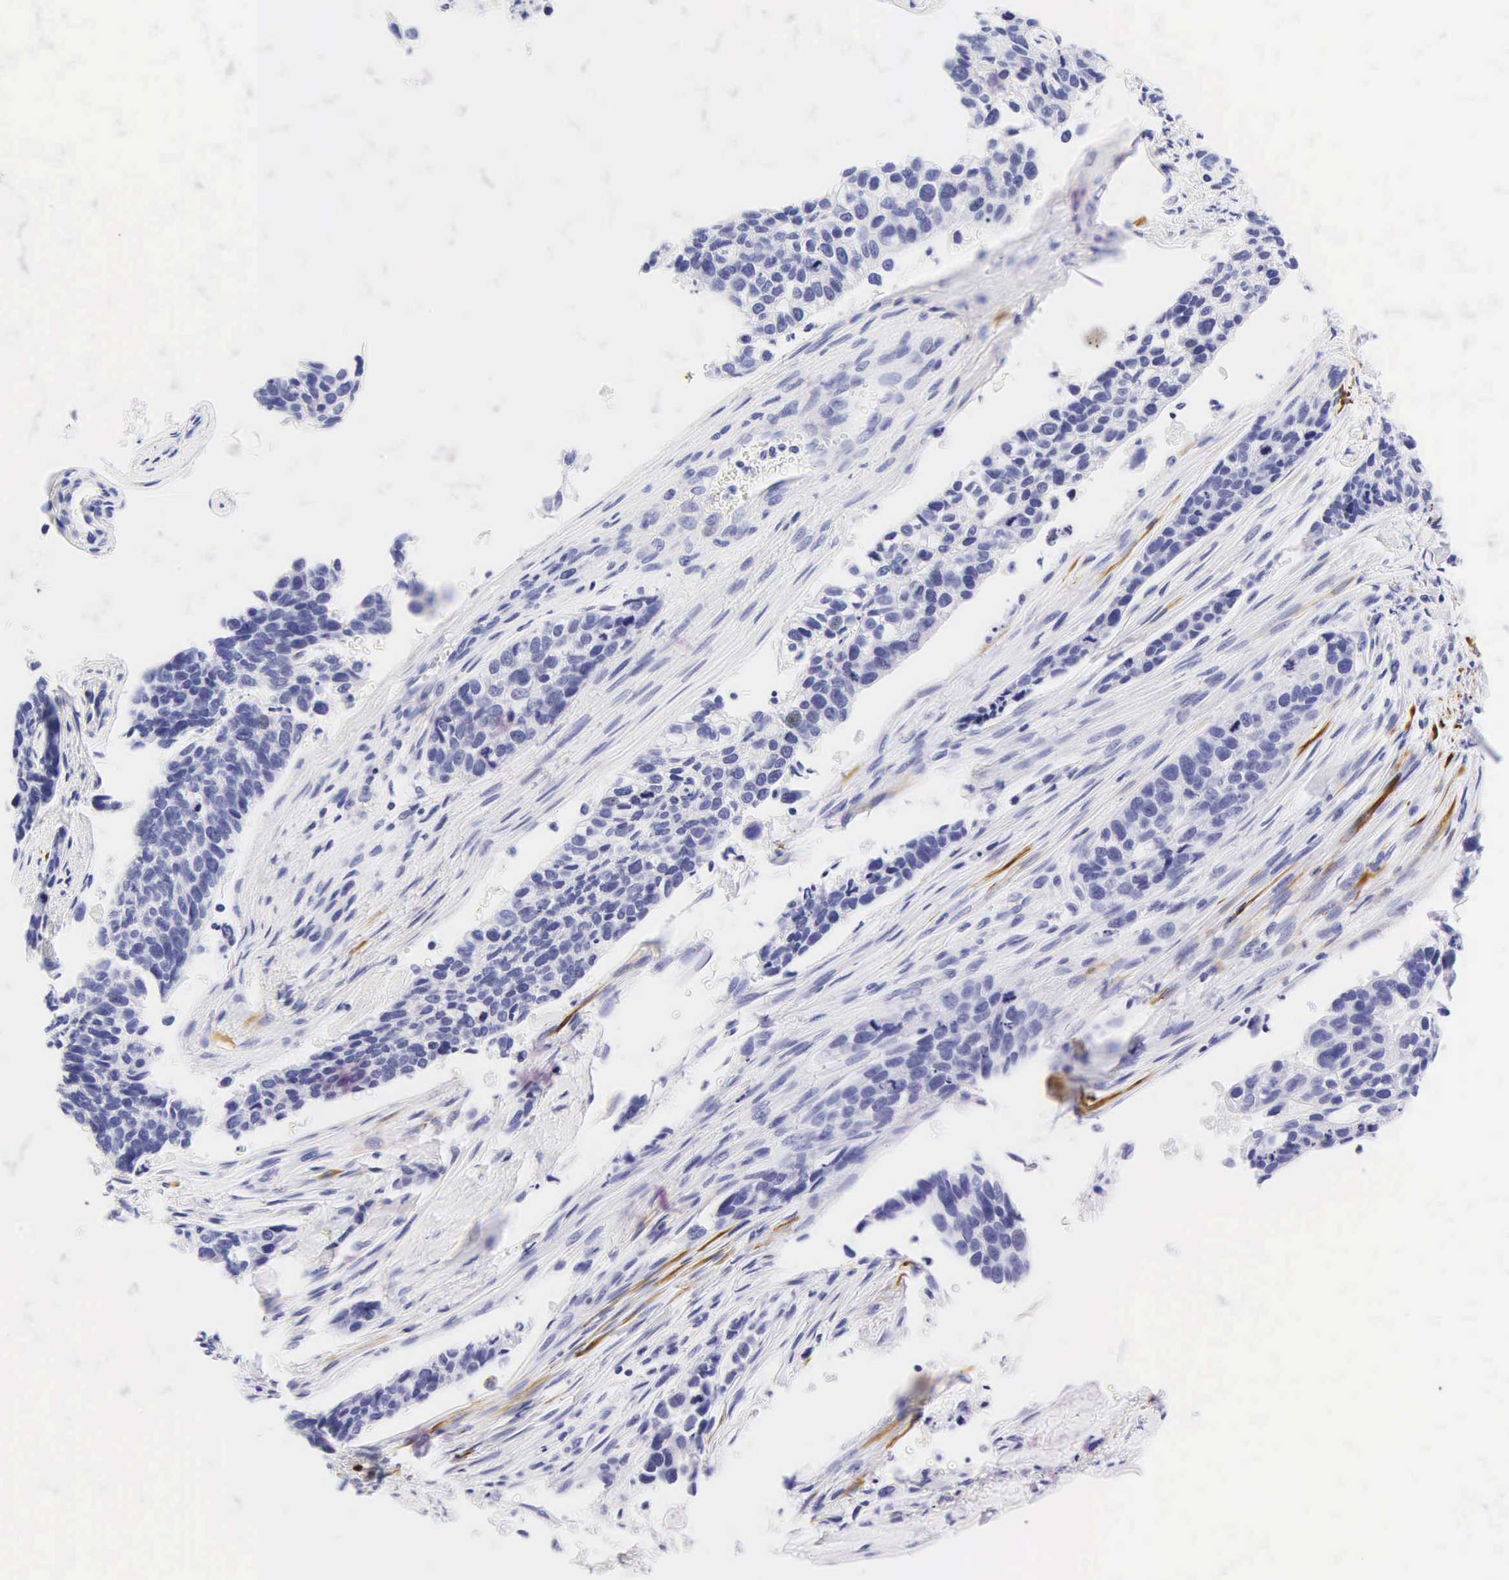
{"staining": {"intensity": "negative", "quantity": "none", "location": "none"}, "tissue": "lung cancer", "cell_type": "Tumor cells", "image_type": "cancer", "snomed": [{"axis": "morphology", "description": "Squamous cell carcinoma, NOS"}, {"axis": "topography", "description": "Lymph node"}, {"axis": "topography", "description": "Lung"}], "caption": "Squamous cell carcinoma (lung) stained for a protein using immunohistochemistry exhibits no positivity tumor cells.", "gene": "DES", "patient": {"sex": "male", "age": 74}}